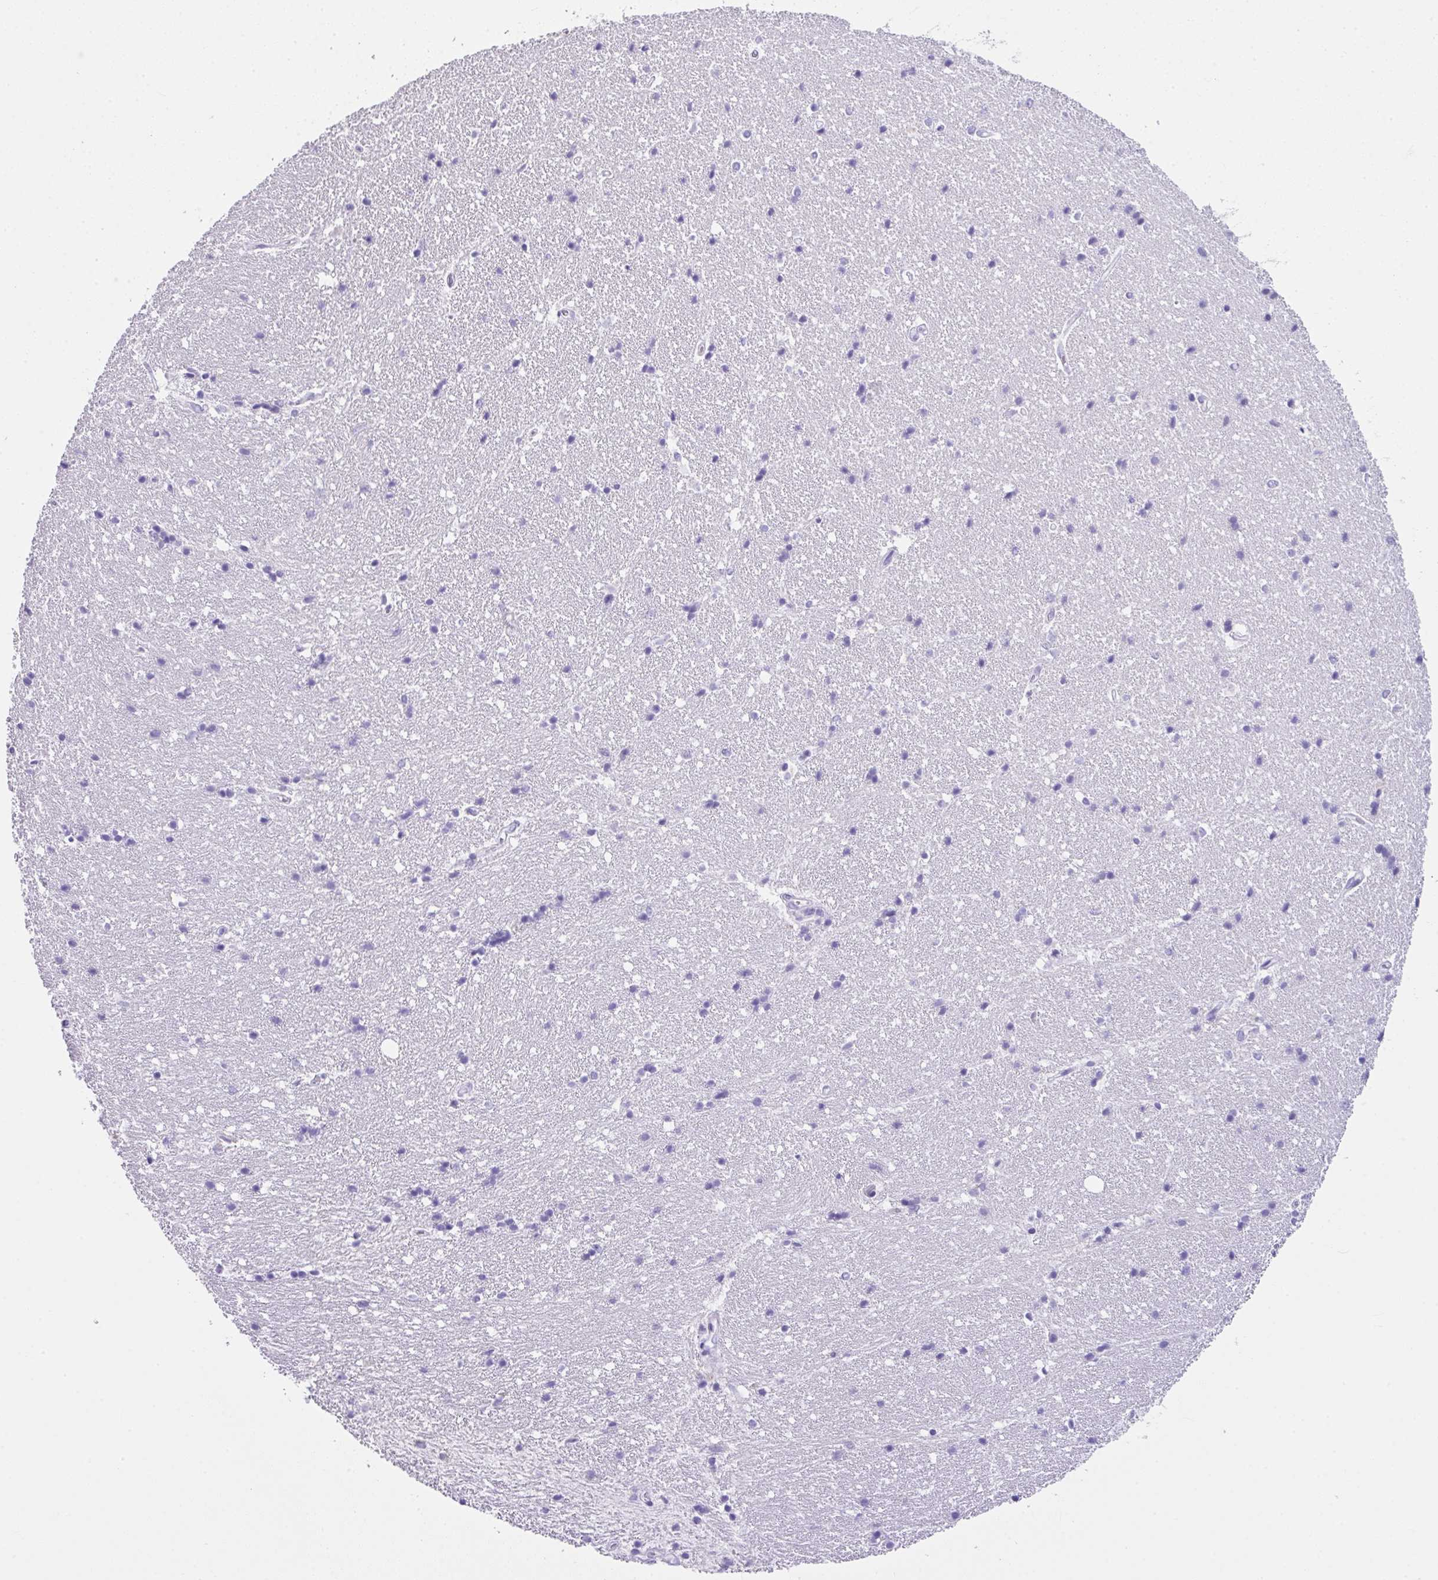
{"staining": {"intensity": "negative", "quantity": "none", "location": "none"}, "tissue": "hippocampus", "cell_type": "Glial cells", "image_type": "normal", "snomed": [{"axis": "morphology", "description": "Normal tissue, NOS"}, {"axis": "topography", "description": "Hippocampus"}], "caption": "This is a photomicrograph of immunohistochemistry staining of unremarkable hippocampus, which shows no staining in glial cells.", "gene": "LGALS4", "patient": {"sex": "male", "age": 63}}